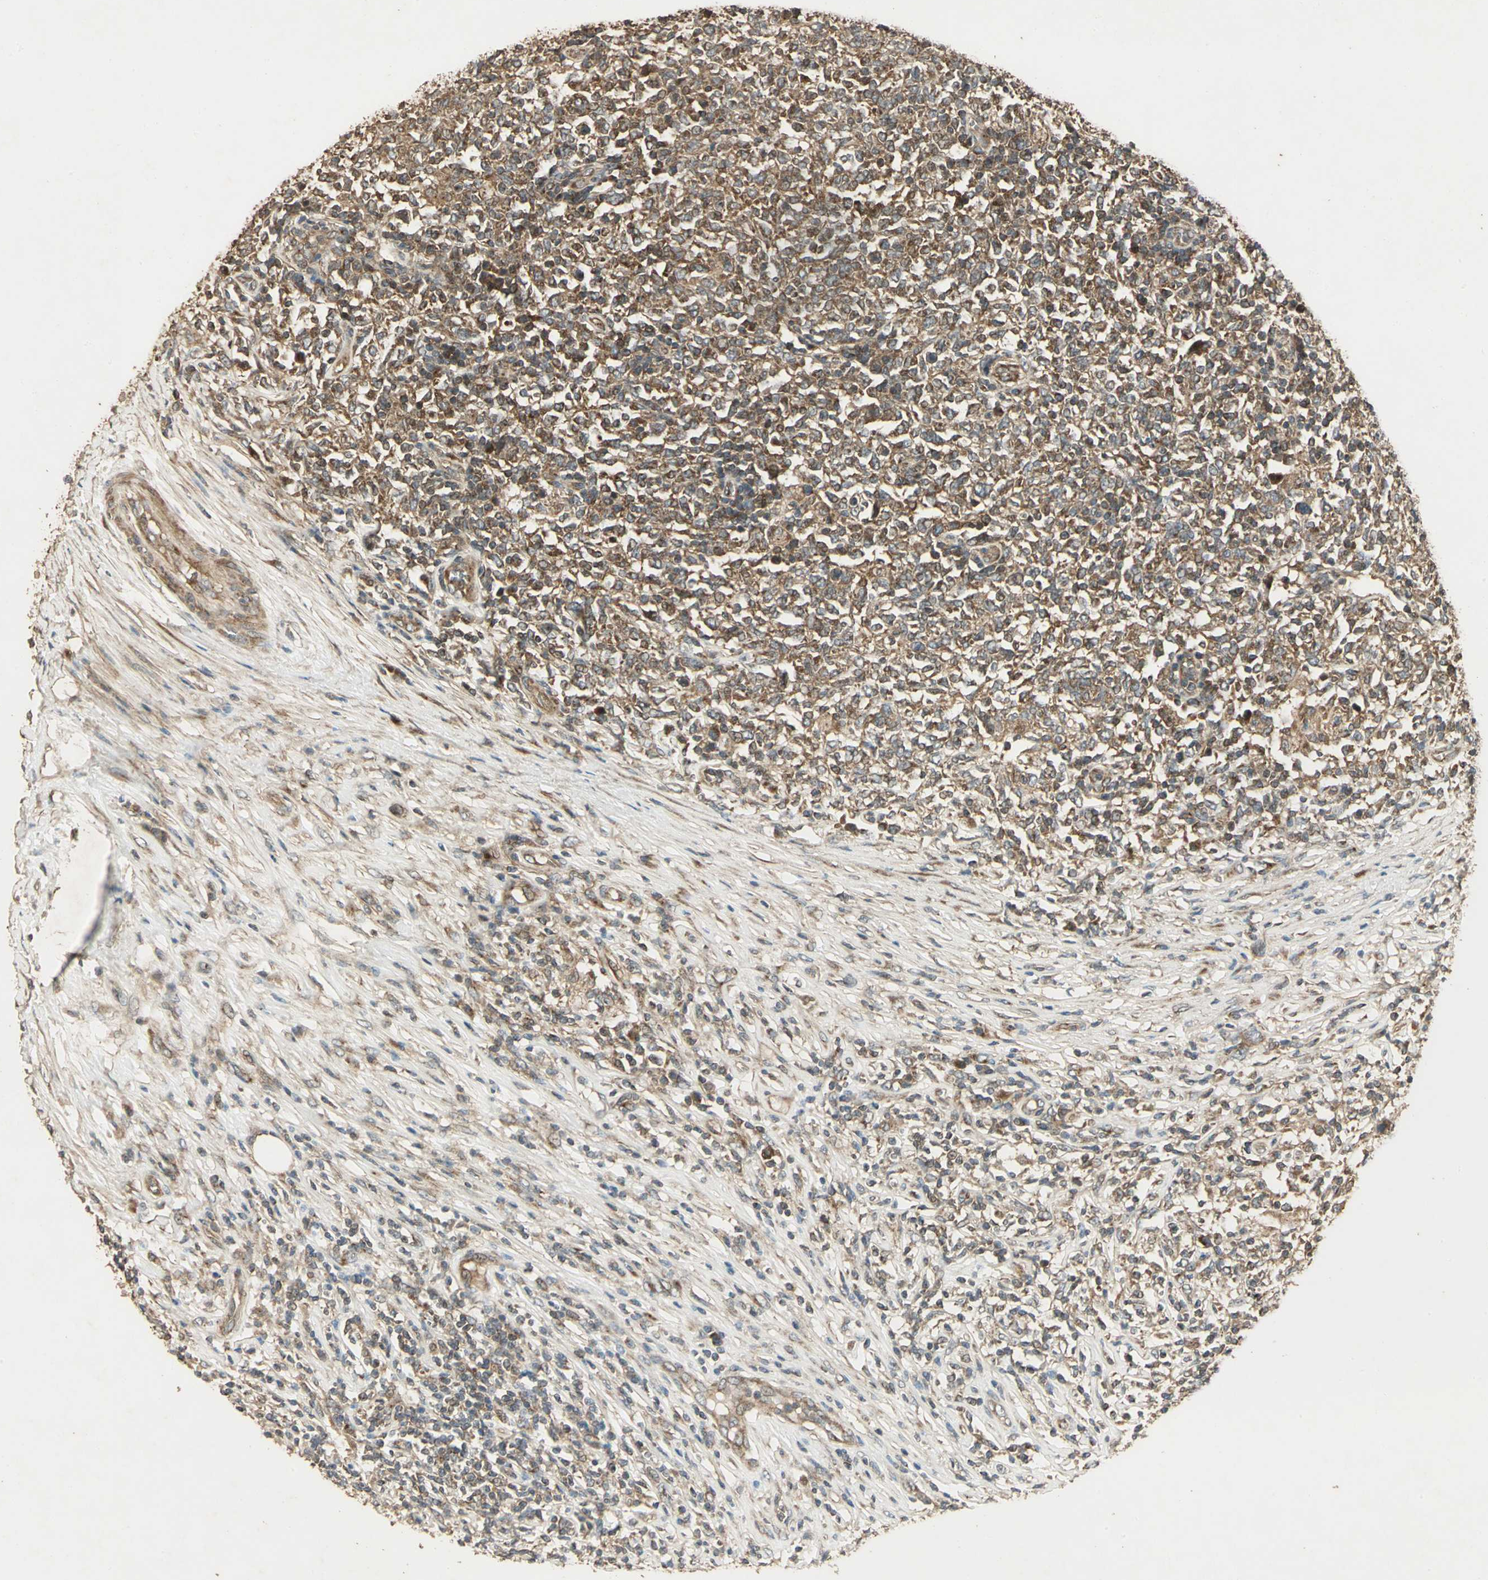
{"staining": {"intensity": "moderate", "quantity": ">75%", "location": "cytoplasmic/membranous"}, "tissue": "lymphoma", "cell_type": "Tumor cells", "image_type": "cancer", "snomed": [{"axis": "morphology", "description": "Malignant lymphoma, non-Hodgkin's type, High grade"}, {"axis": "topography", "description": "Lymph node"}], "caption": "Tumor cells exhibit moderate cytoplasmic/membranous expression in about >75% of cells in lymphoma.", "gene": "KANK1", "patient": {"sex": "female", "age": 84}}